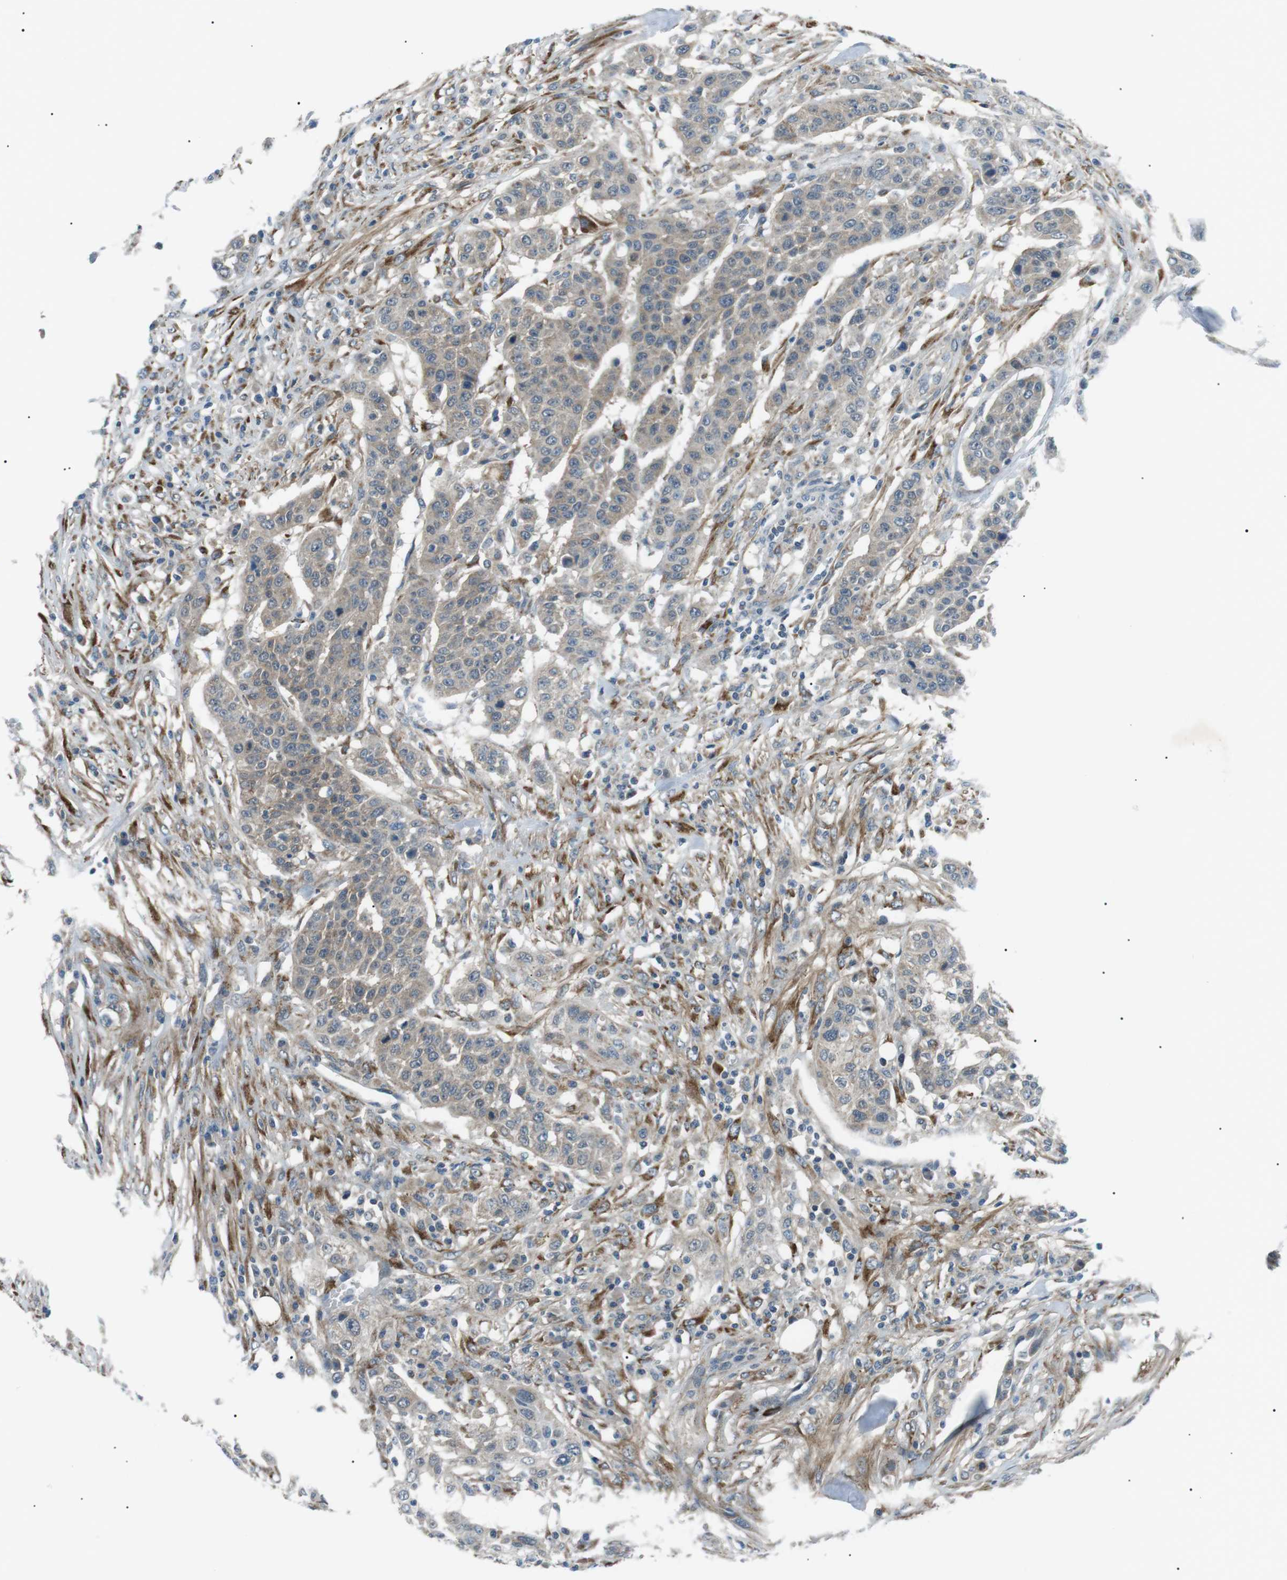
{"staining": {"intensity": "negative", "quantity": "none", "location": "none"}, "tissue": "urothelial cancer", "cell_type": "Tumor cells", "image_type": "cancer", "snomed": [{"axis": "morphology", "description": "Urothelial carcinoma, High grade"}, {"axis": "topography", "description": "Urinary bladder"}], "caption": "A micrograph of human high-grade urothelial carcinoma is negative for staining in tumor cells. The staining was performed using DAB to visualize the protein expression in brown, while the nuclei were stained in blue with hematoxylin (Magnification: 20x).", "gene": "ARID5B", "patient": {"sex": "male", "age": 74}}